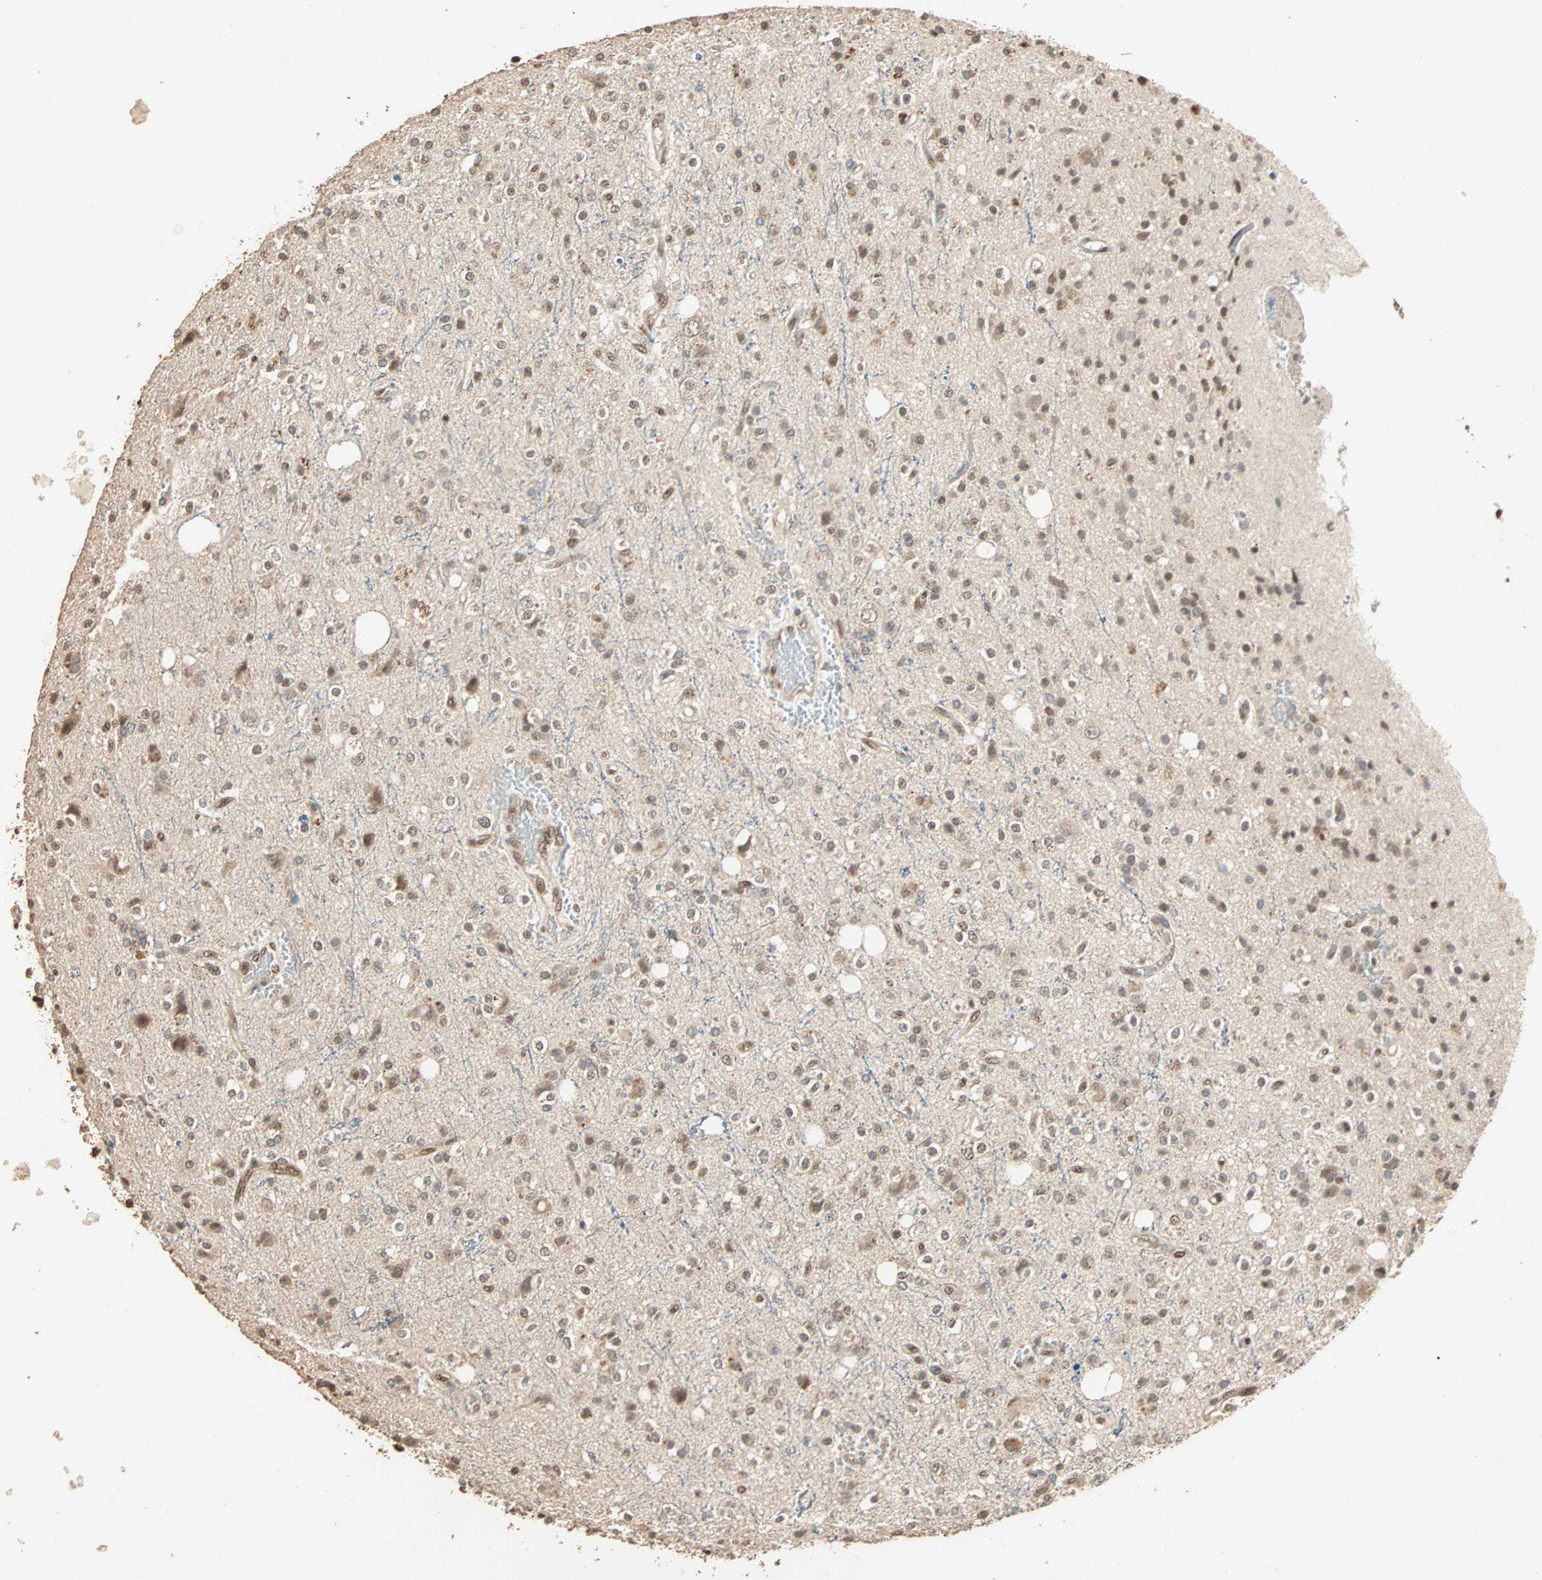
{"staining": {"intensity": "moderate", "quantity": ">75%", "location": "cytoplasmic/membranous,nuclear"}, "tissue": "glioma", "cell_type": "Tumor cells", "image_type": "cancer", "snomed": [{"axis": "morphology", "description": "Glioma, malignant, High grade"}, {"axis": "topography", "description": "Brain"}], "caption": "This is an image of immunohistochemistry (IHC) staining of glioma, which shows moderate staining in the cytoplasmic/membranous and nuclear of tumor cells.", "gene": "ZBTB33", "patient": {"sex": "male", "age": 47}}